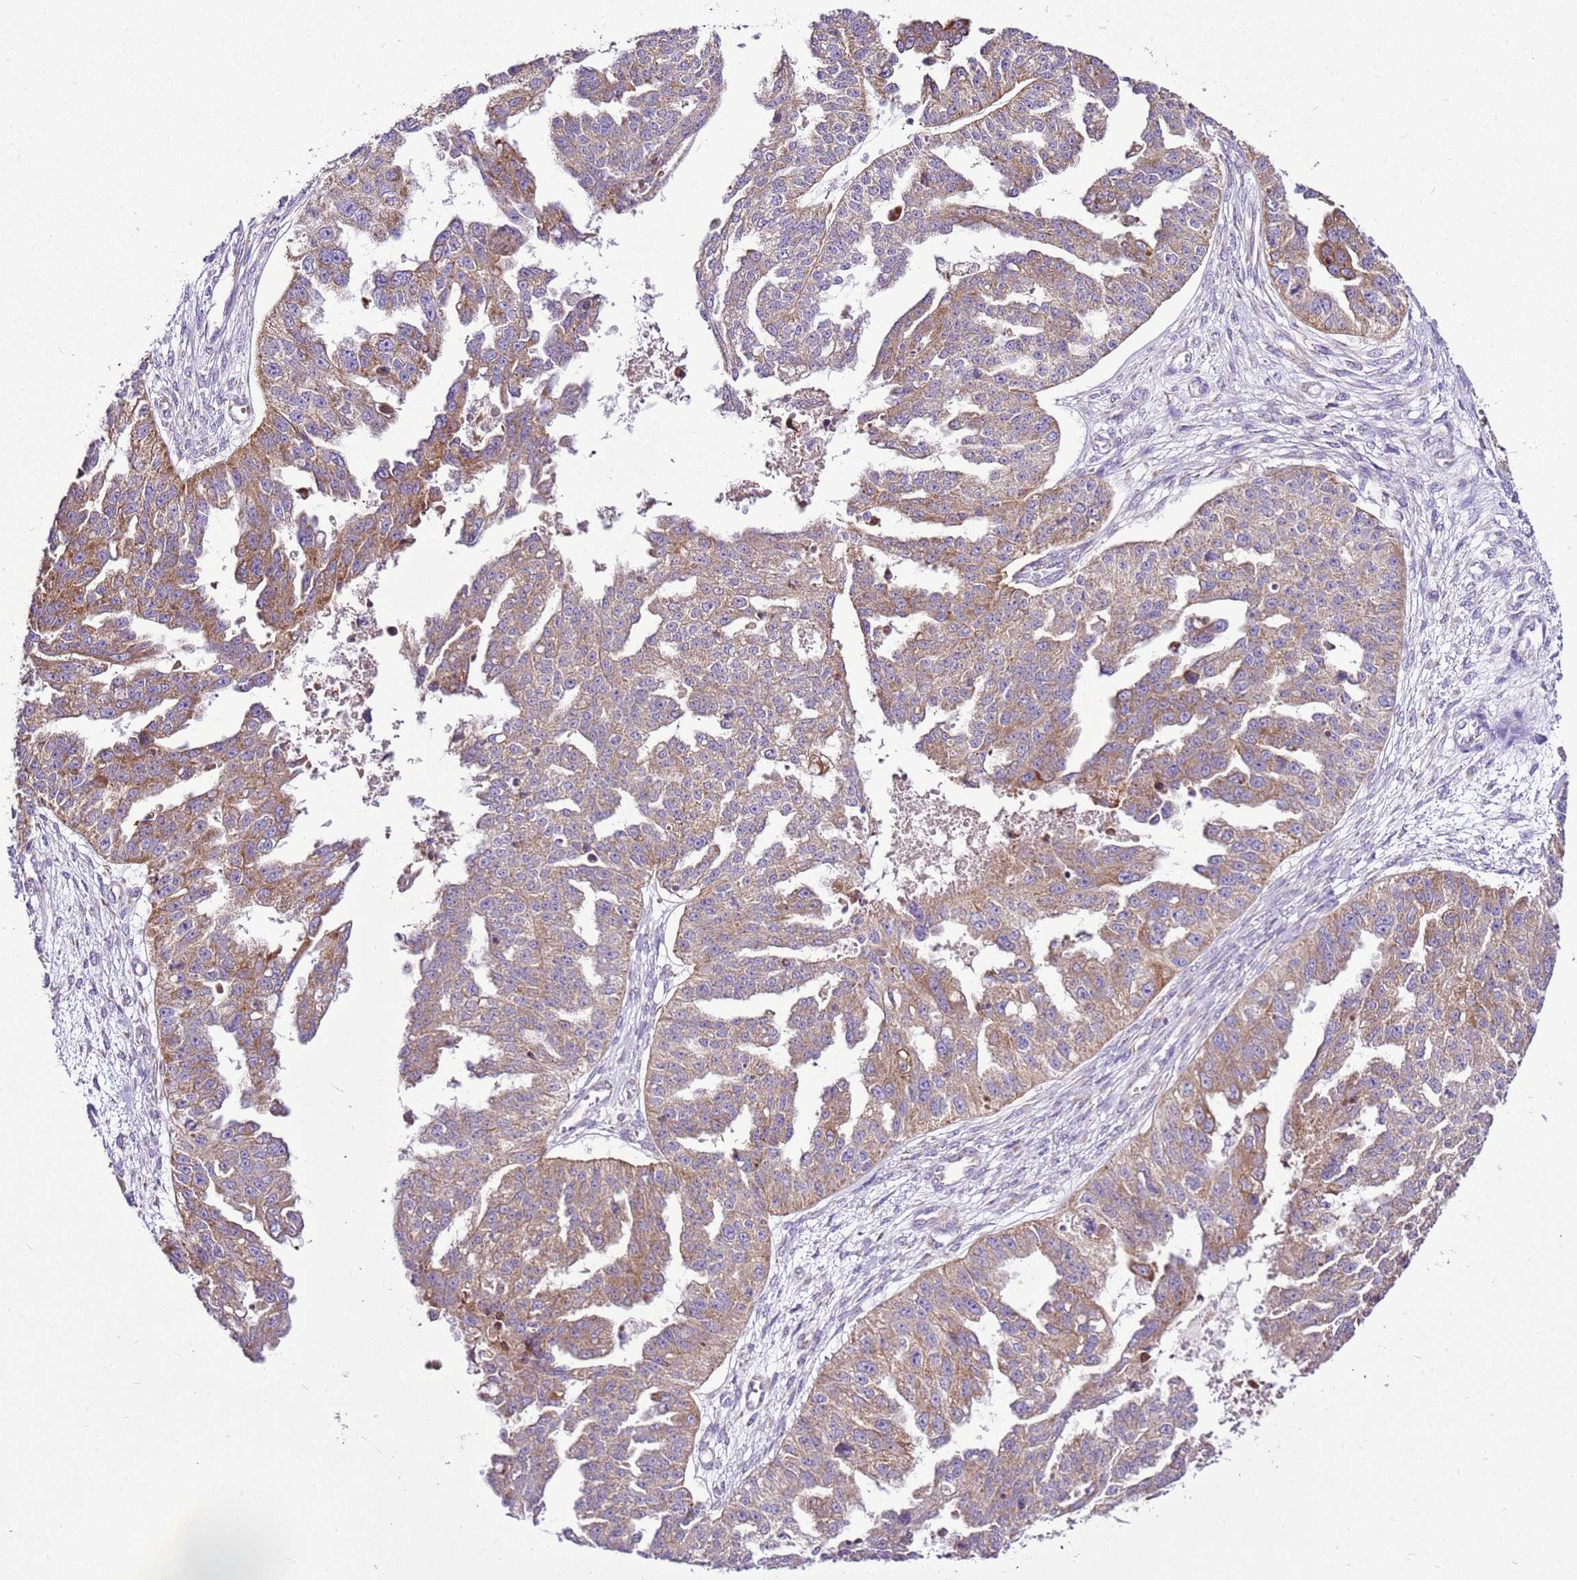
{"staining": {"intensity": "moderate", "quantity": ">75%", "location": "cytoplasmic/membranous"}, "tissue": "ovarian cancer", "cell_type": "Tumor cells", "image_type": "cancer", "snomed": [{"axis": "morphology", "description": "Cystadenocarcinoma, serous, NOS"}, {"axis": "topography", "description": "Ovary"}], "caption": "There is medium levels of moderate cytoplasmic/membranous expression in tumor cells of ovarian serous cystadenocarcinoma, as demonstrated by immunohistochemical staining (brown color).", "gene": "MRPL36", "patient": {"sex": "female", "age": 58}}